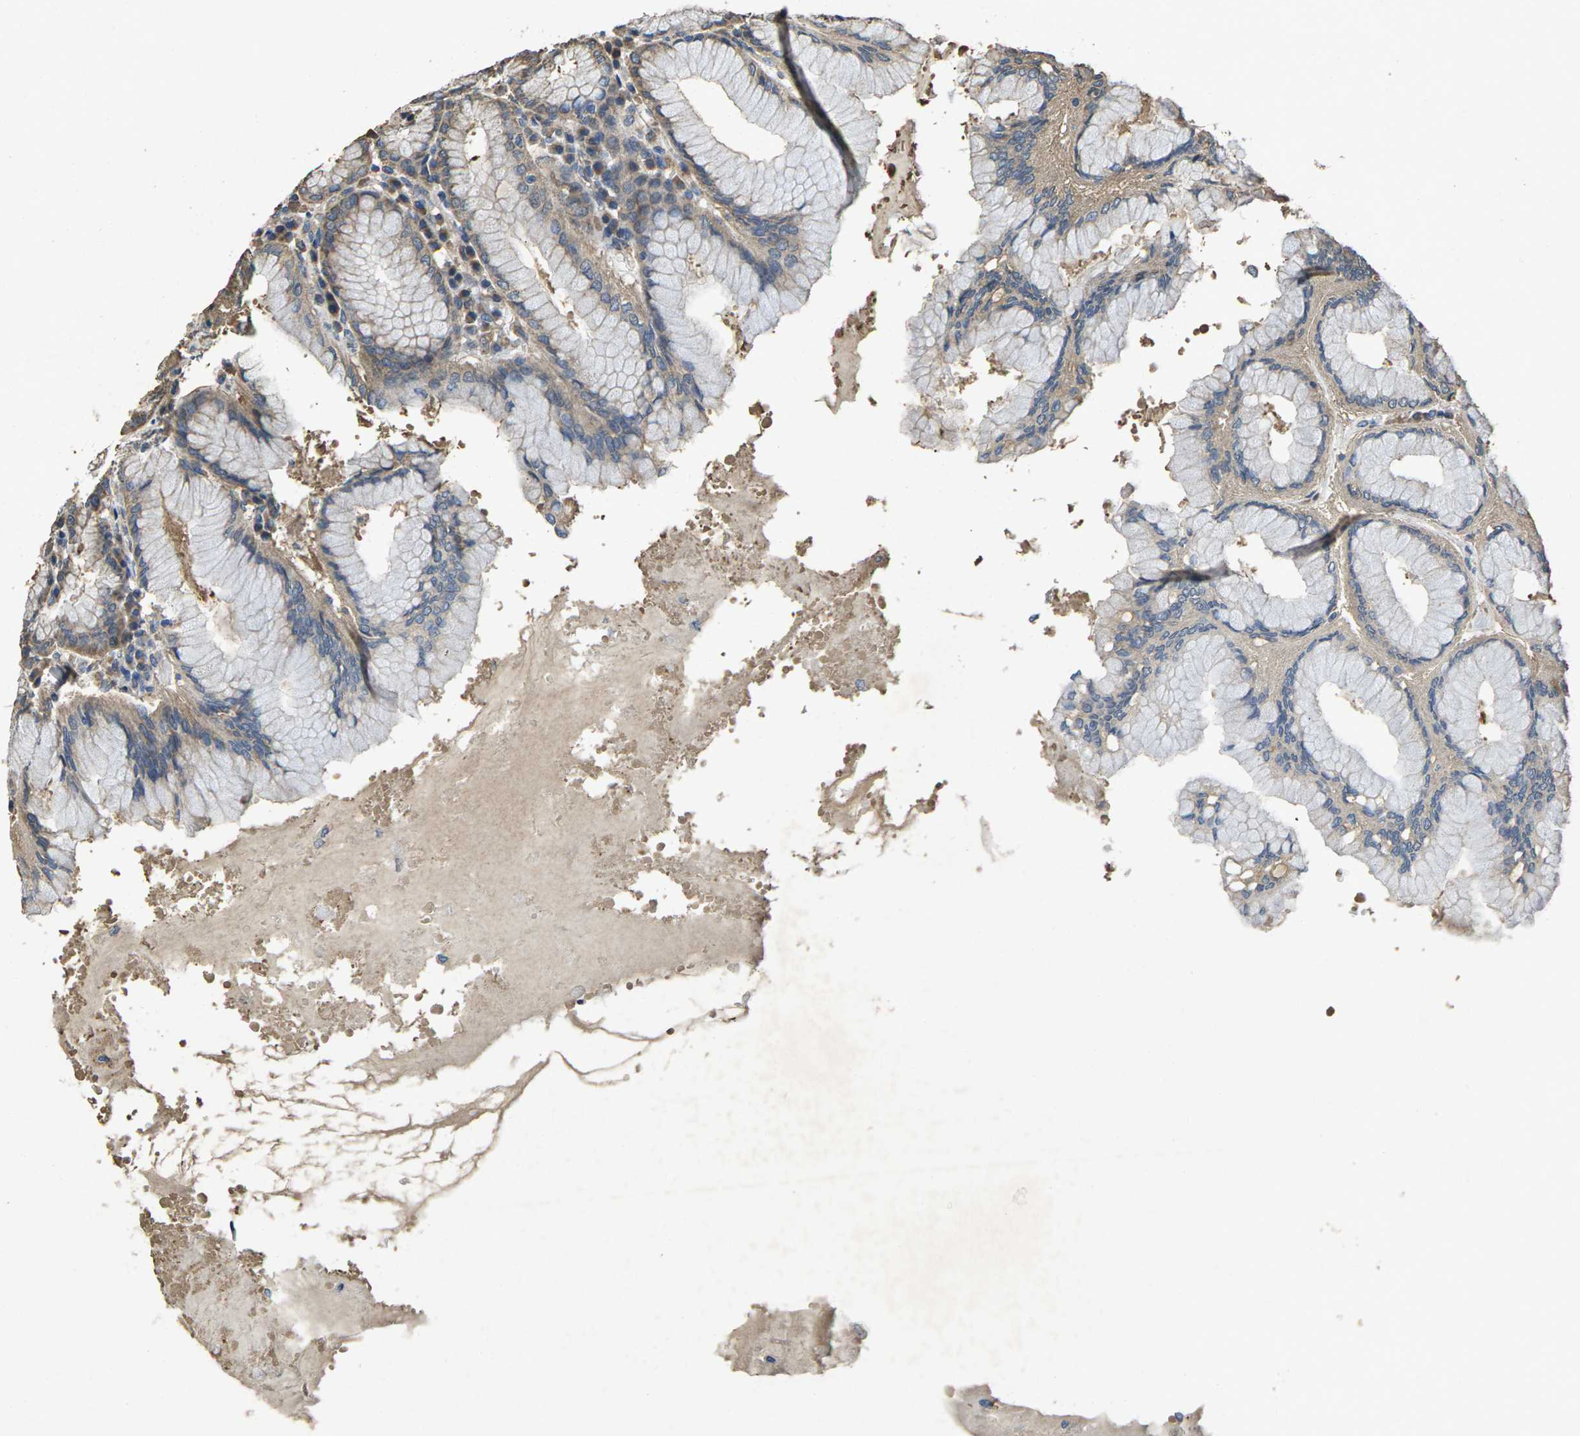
{"staining": {"intensity": "moderate", "quantity": "25%-75%", "location": "cytoplasmic/membranous"}, "tissue": "stomach", "cell_type": "Glandular cells", "image_type": "normal", "snomed": [{"axis": "morphology", "description": "Normal tissue, NOS"}, {"axis": "topography", "description": "Stomach"}, {"axis": "topography", "description": "Stomach, lower"}], "caption": "Immunohistochemical staining of normal human stomach reveals 25%-75% levels of moderate cytoplasmic/membranous protein staining in approximately 25%-75% of glandular cells. The staining was performed using DAB, with brown indicating positive protein expression. Nuclei are stained blue with hematoxylin.", "gene": "B4GAT1", "patient": {"sex": "female", "age": 56}}